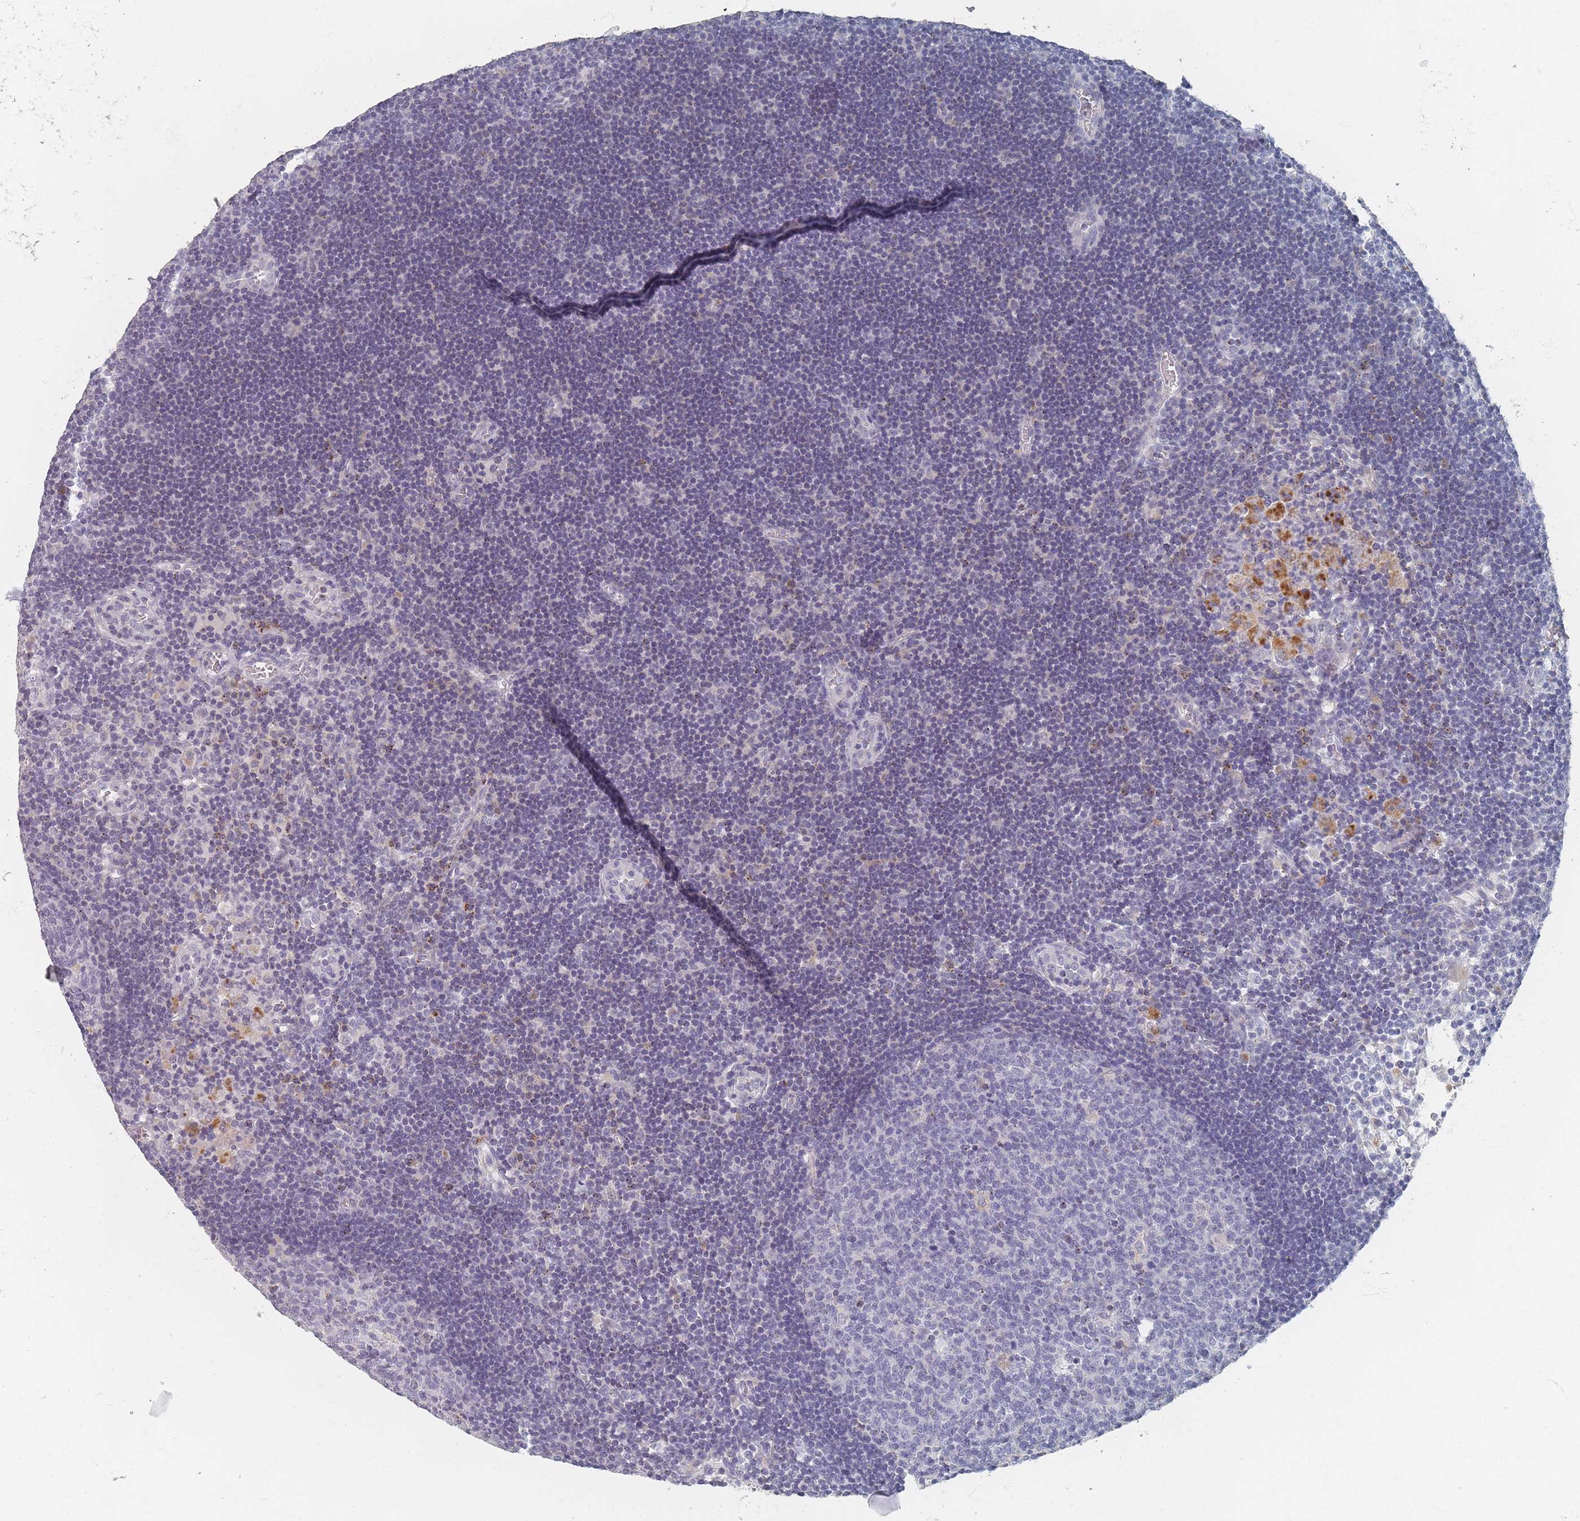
{"staining": {"intensity": "negative", "quantity": "none", "location": "none"}, "tissue": "lymph node", "cell_type": "Germinal center cells", "image_type": "normal", "snomed": [{"axis": "morphology", "description": "Normal tissue, NOS"}, {"axis": "topography", "description": "Lymph node"}], "caption": "Lymph node stained for a protein using immunohistochemistry shows no positivity germinal center cells.", "gene": "ENSG00000251357", "patient": {"sex": "male", "age": 62}}